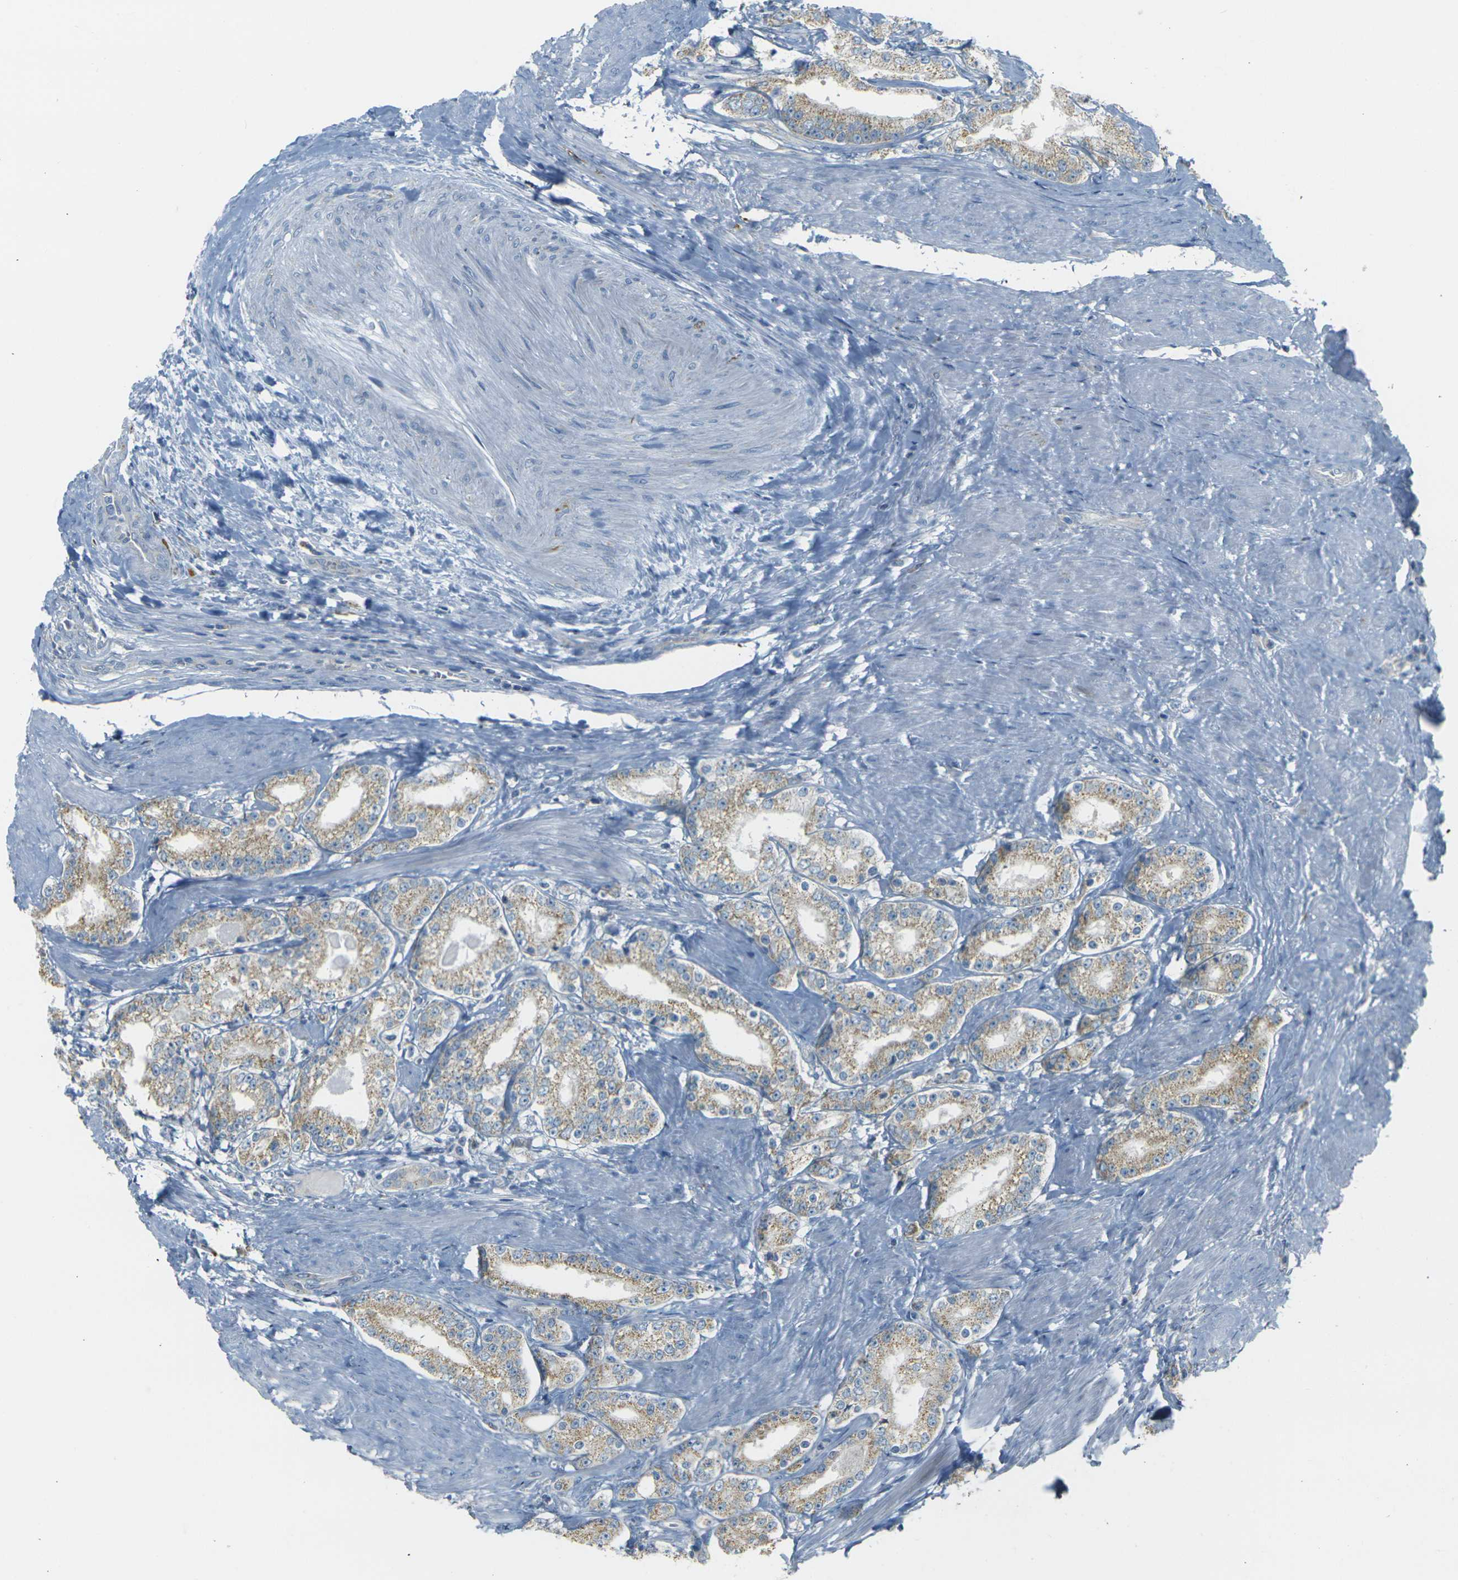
{"staining": {"intensity": "weak", "quantity": ">75%", "location": "cytoplasmic/membranous"}, "tissue": "prostate cancer", "cell_type": "Tumor cells", "image_type": "cancer", "snomed": [{"axis": "morphology", "description": "Adenocarcinoma, Low grade"}, {"axis": "topography", "description": "Prostate"}], "caption": "Prostate cancer stained with DAB IHC shows low levels of weak cytoplasmic/membranous positivity in about >75% of tumor cells.", "gene": "PARD6B", "patient": {"sex": "male", "age": 63}}